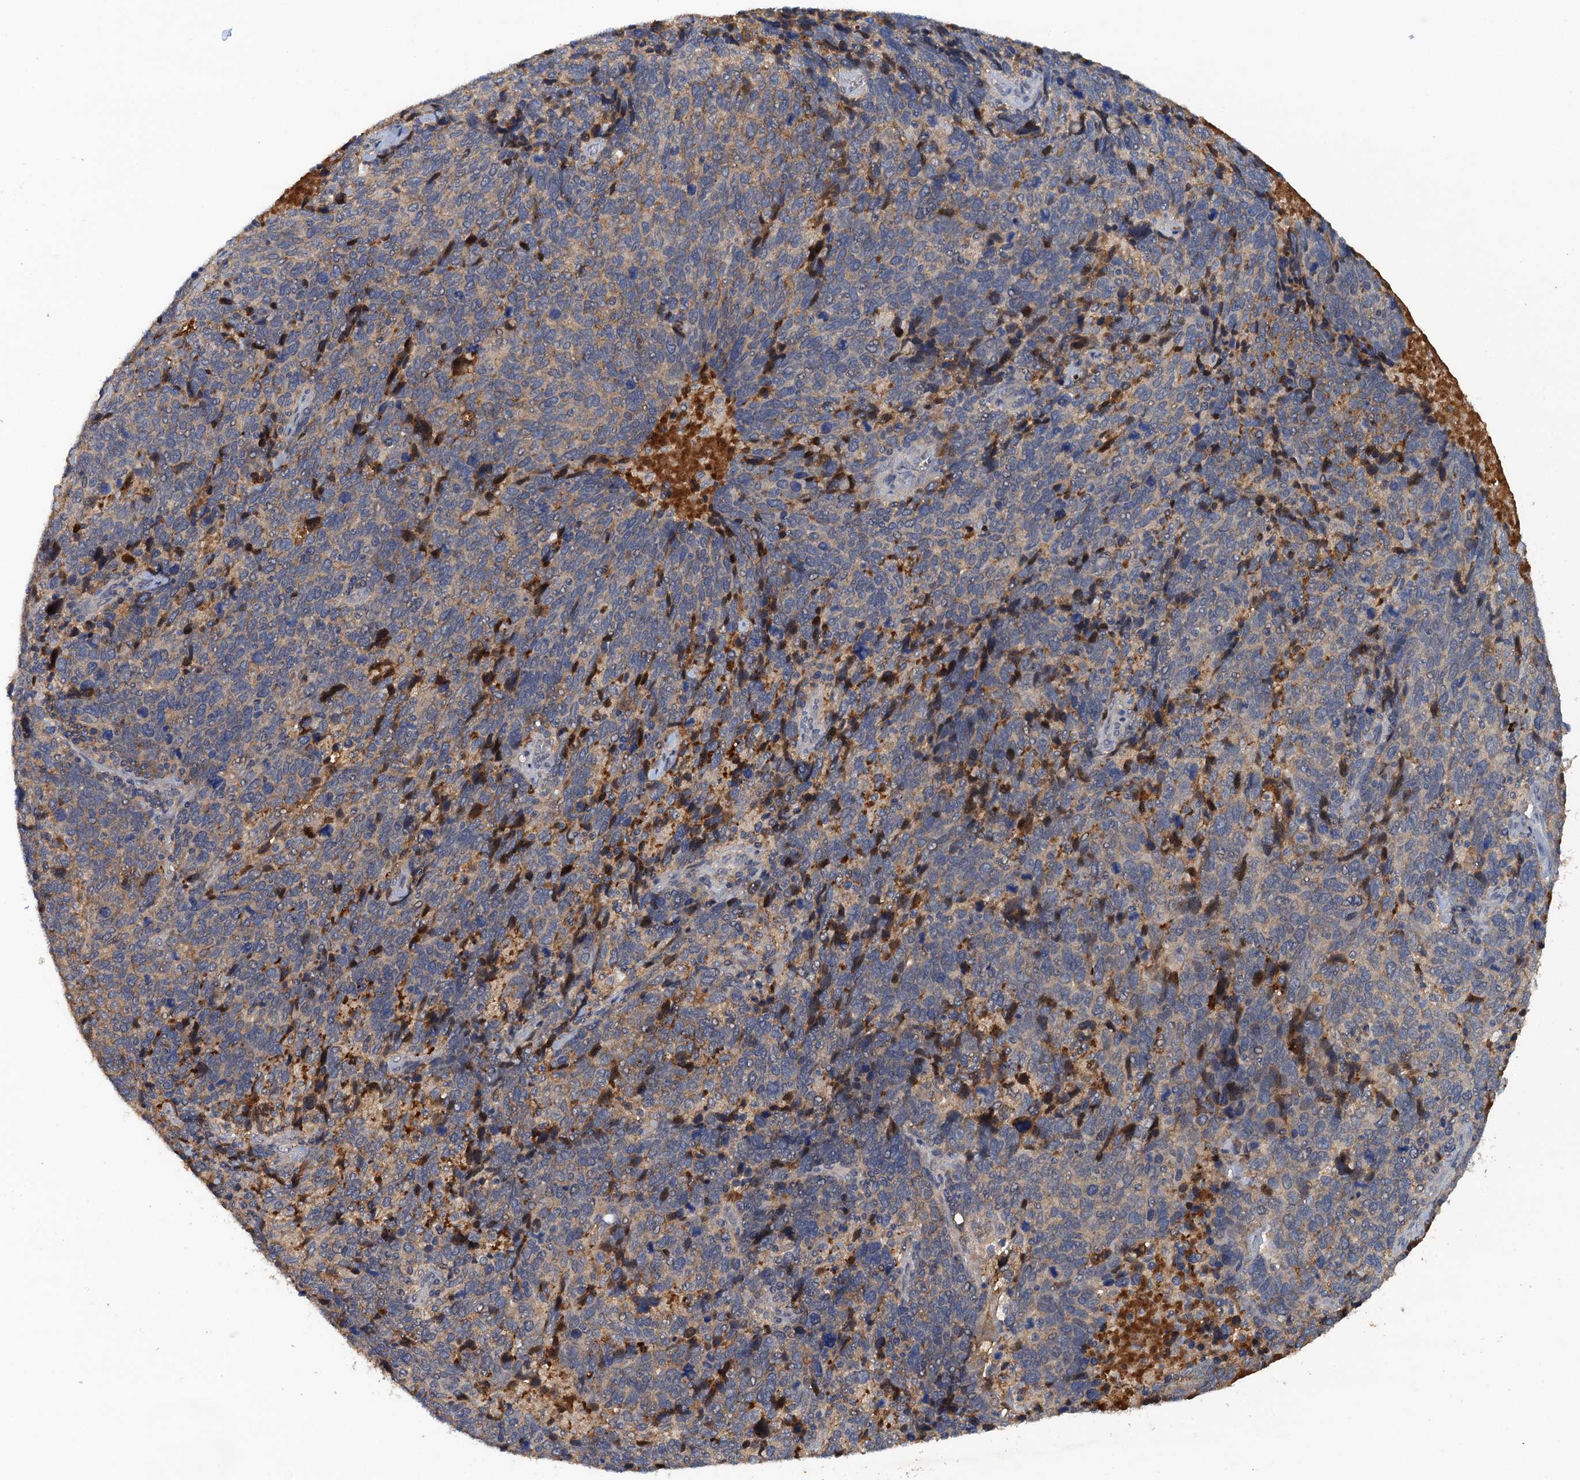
{"staining": {"intensity": "weak", "quantity": "<25%", "location": "cytoplasmic/membranous"}, "tissue": "cervical cancer", "cell_type": "Tumor cells", "image_type": "cancer", "snomed": [{"axis": "morphology", "description": "Squamous cell carcinoma, NOS"}, {"axis": "topography", "description": "Cervix"}], "caption": "This is an immunohistochemistry (IHC) photomicrograph of human cervical cancer. There is no staining in tumor cells.", "gene": "HAPLN3", "patient": {"sex": "female", "age": 41}}